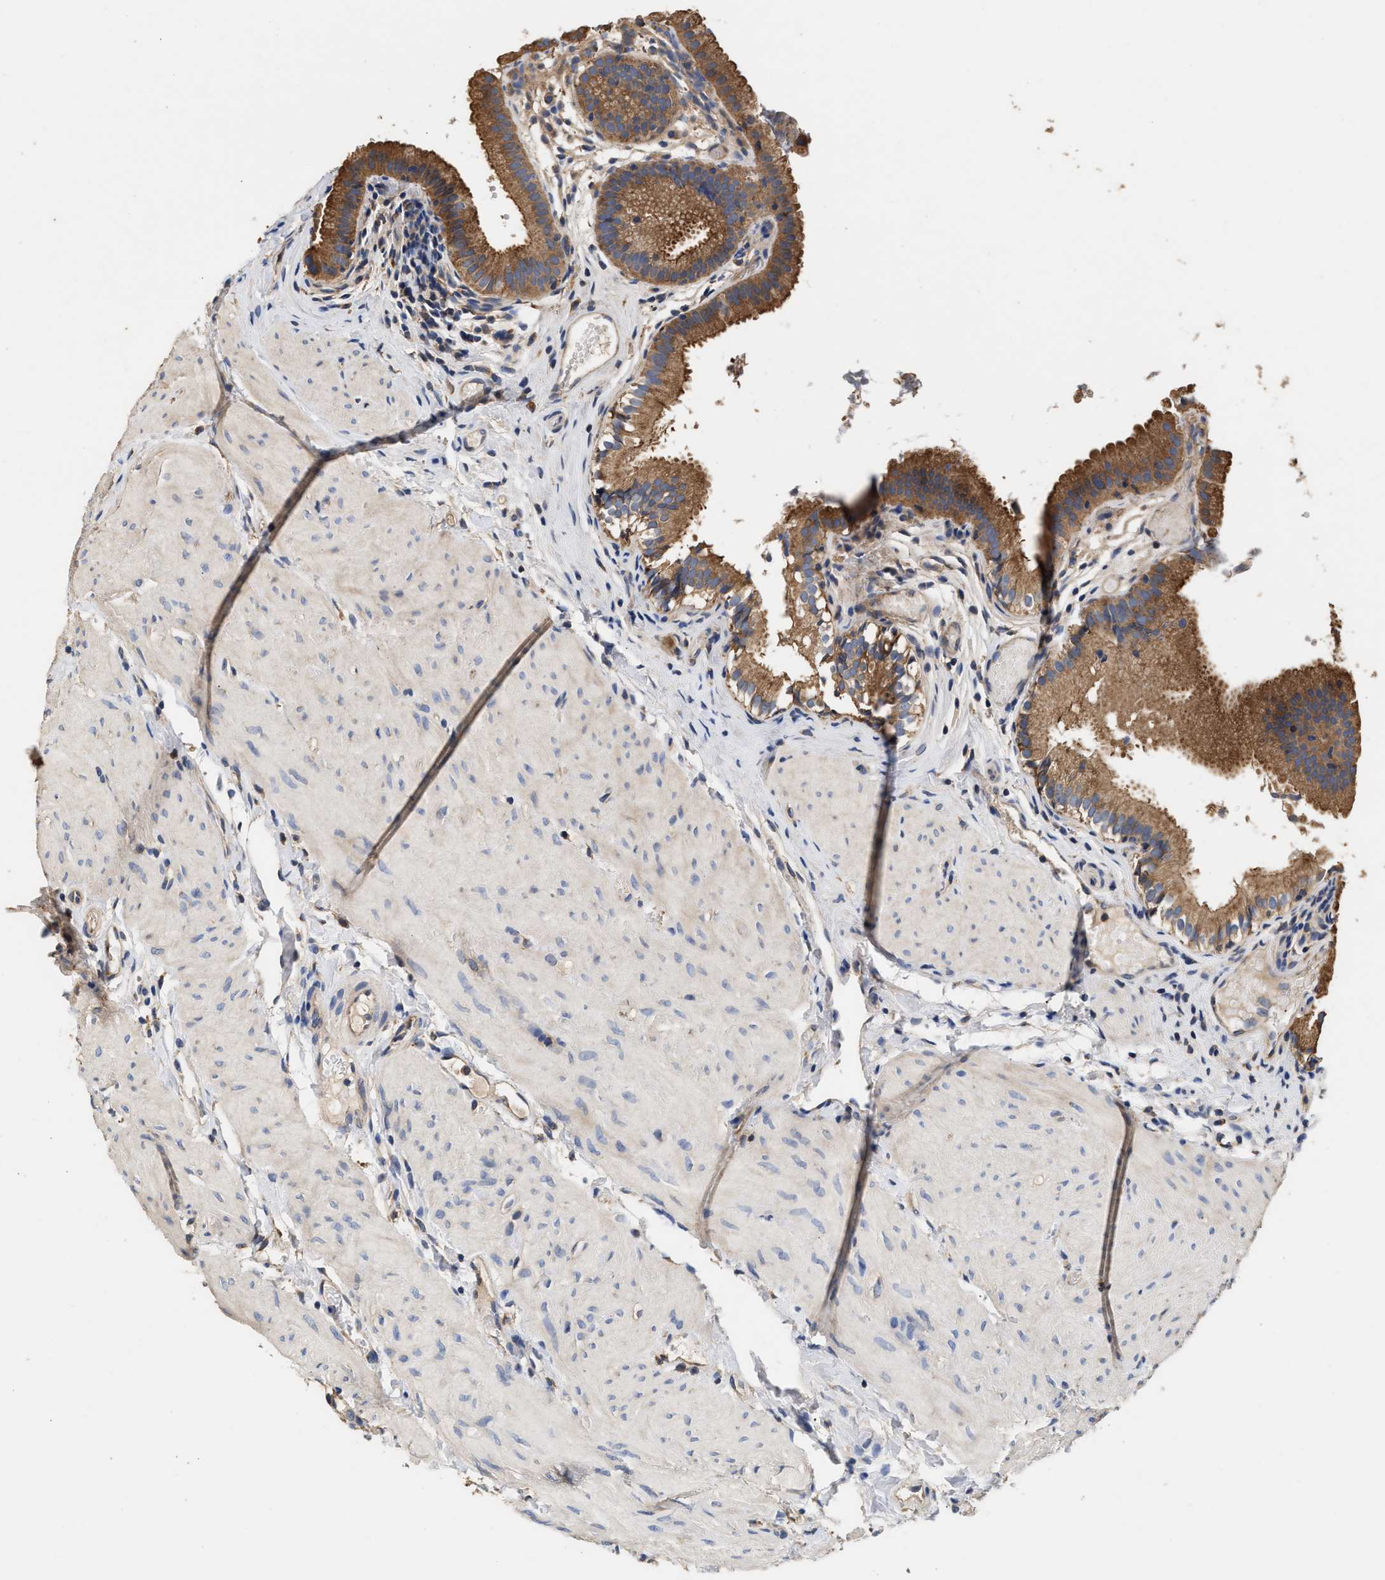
{"staining": {"intensity": "strong", "quantity": ">75%", "location": "cytoplasmic/membranous"}, "tissue": "gallbladder", "cell_type": "Glandular cells", "image_type": "normal", "snomed": [{"axis": "morphology", "description": "Normal tissue, NOS"}, {"axis": "topography", "description": "Gallbladder"}], "caption": "Brown immunohistochemical staining in benign gallbladder exhibits strong cytoplasmic/membranous expression in about >75% of glandular cells. Using DAB (3,3'-diaminobenzidine) (brown) and hematoxylin (blue) stains, captured at high magnification using brightfield microscopy.", "gene": "KLB", "patient": {"sex": "female", "age": 26}}